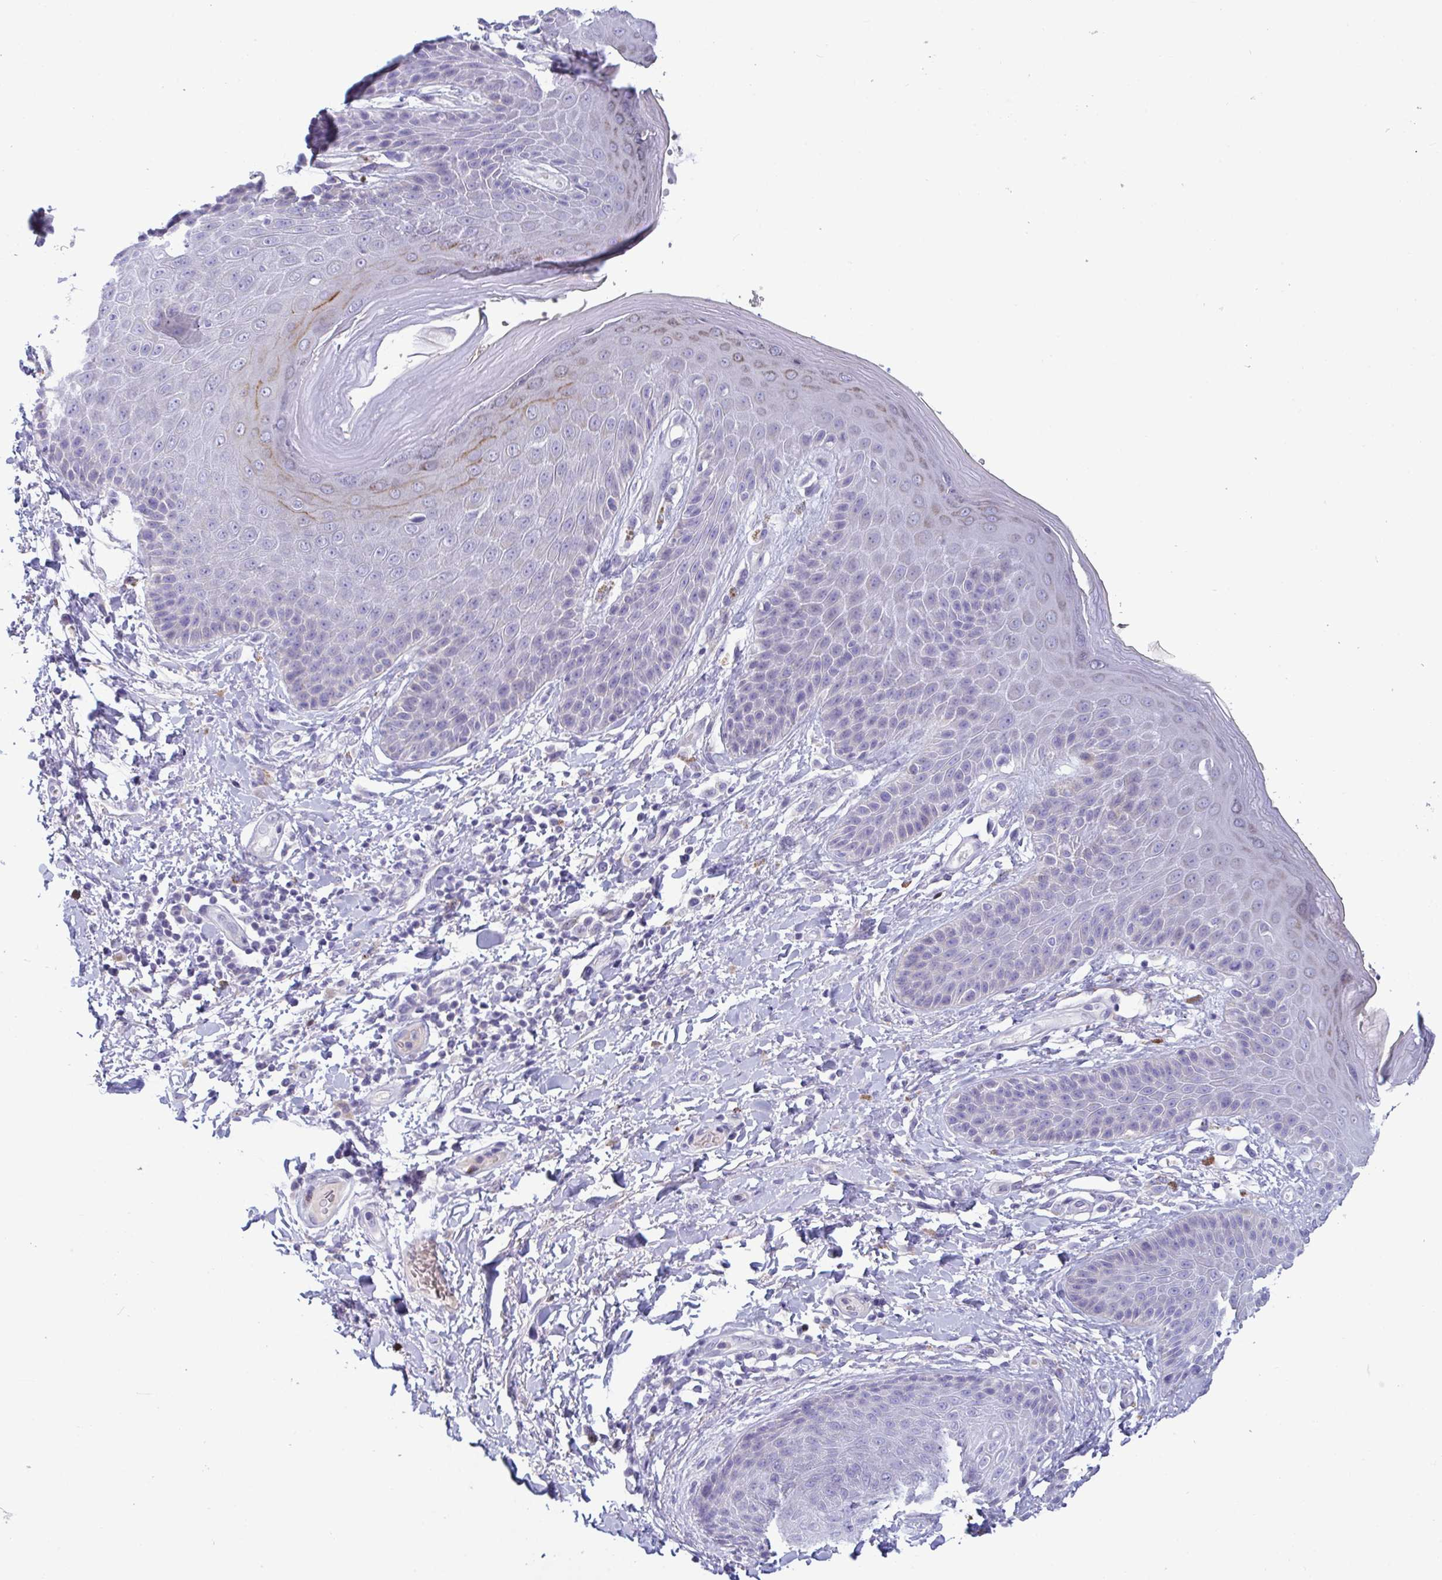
{"staining": {"intensity": "negative", "quantity": "none", "location": "none"}, "tissue": "skin", "cell_type": "Epidermal cells", "image_type": "normal", "snomed": [{"axis": "morphology", "description": "Normal tissue, NOS"}, {"axis": "topography", "description": "Anal"}, {"axis": "topography", "description": "Peripheral nerve tissue"}], "caption": "Immunohistochemistry histopathology image of benign skin stained for a protein (brown), which shows no positivity in epidermal cells.", "gene": "TAS2R38", "patient": {"sex": "male", "age": 51}}